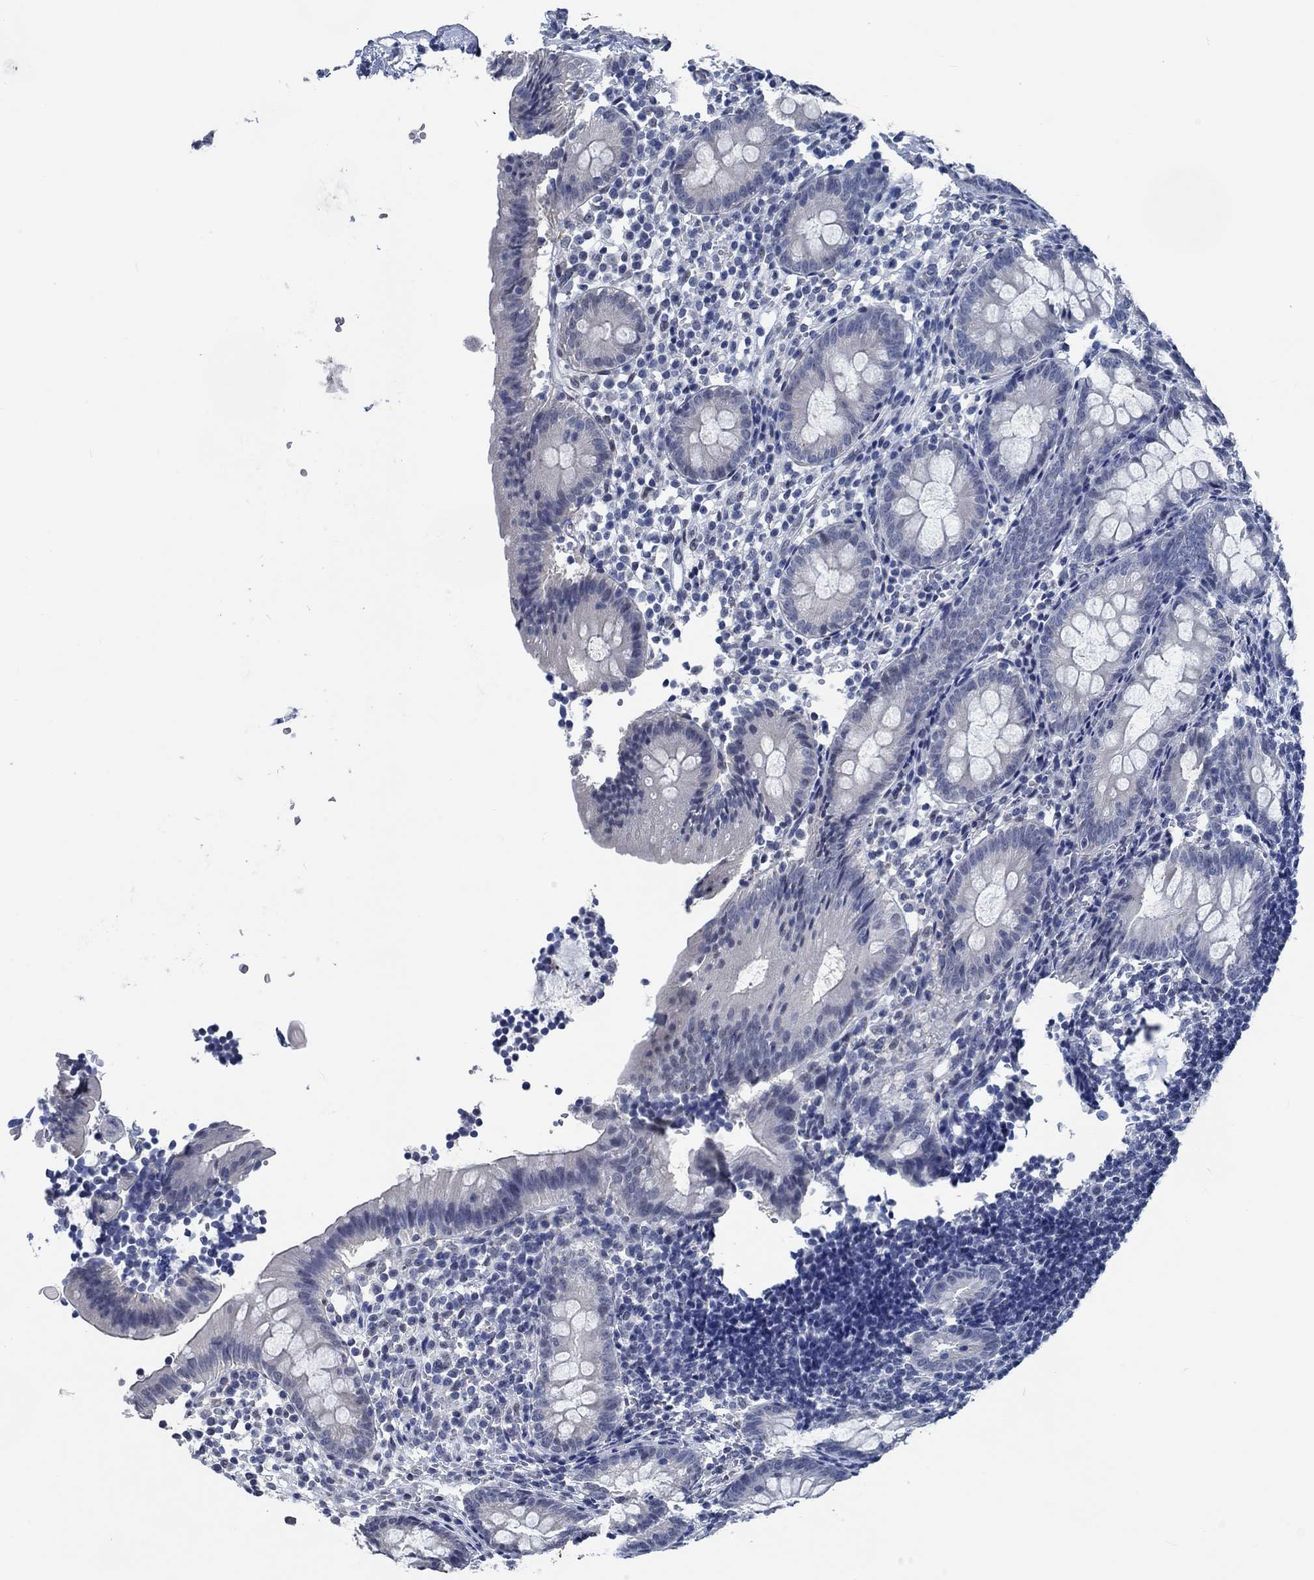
{"staining": {"intensity": "negative", "quantity": "none", "location": "none"}, "tissue": "appendix", "cell_type": "Glandular cells", "image_type": "normal", "snomed": [{"axis": "morphology", "description": "Normal tissue, NOS"}, {"axis": "topography", "description": "Appendix"}], "caption": "High magnification brightfield microscopy of unremarkable appendix stained with DAB (brown) and counterstained with hematoxylin (blue): glandular cells show no significant staining.", "gene": "OBSCN", "patient": {"sex": "female", "age": 40}}